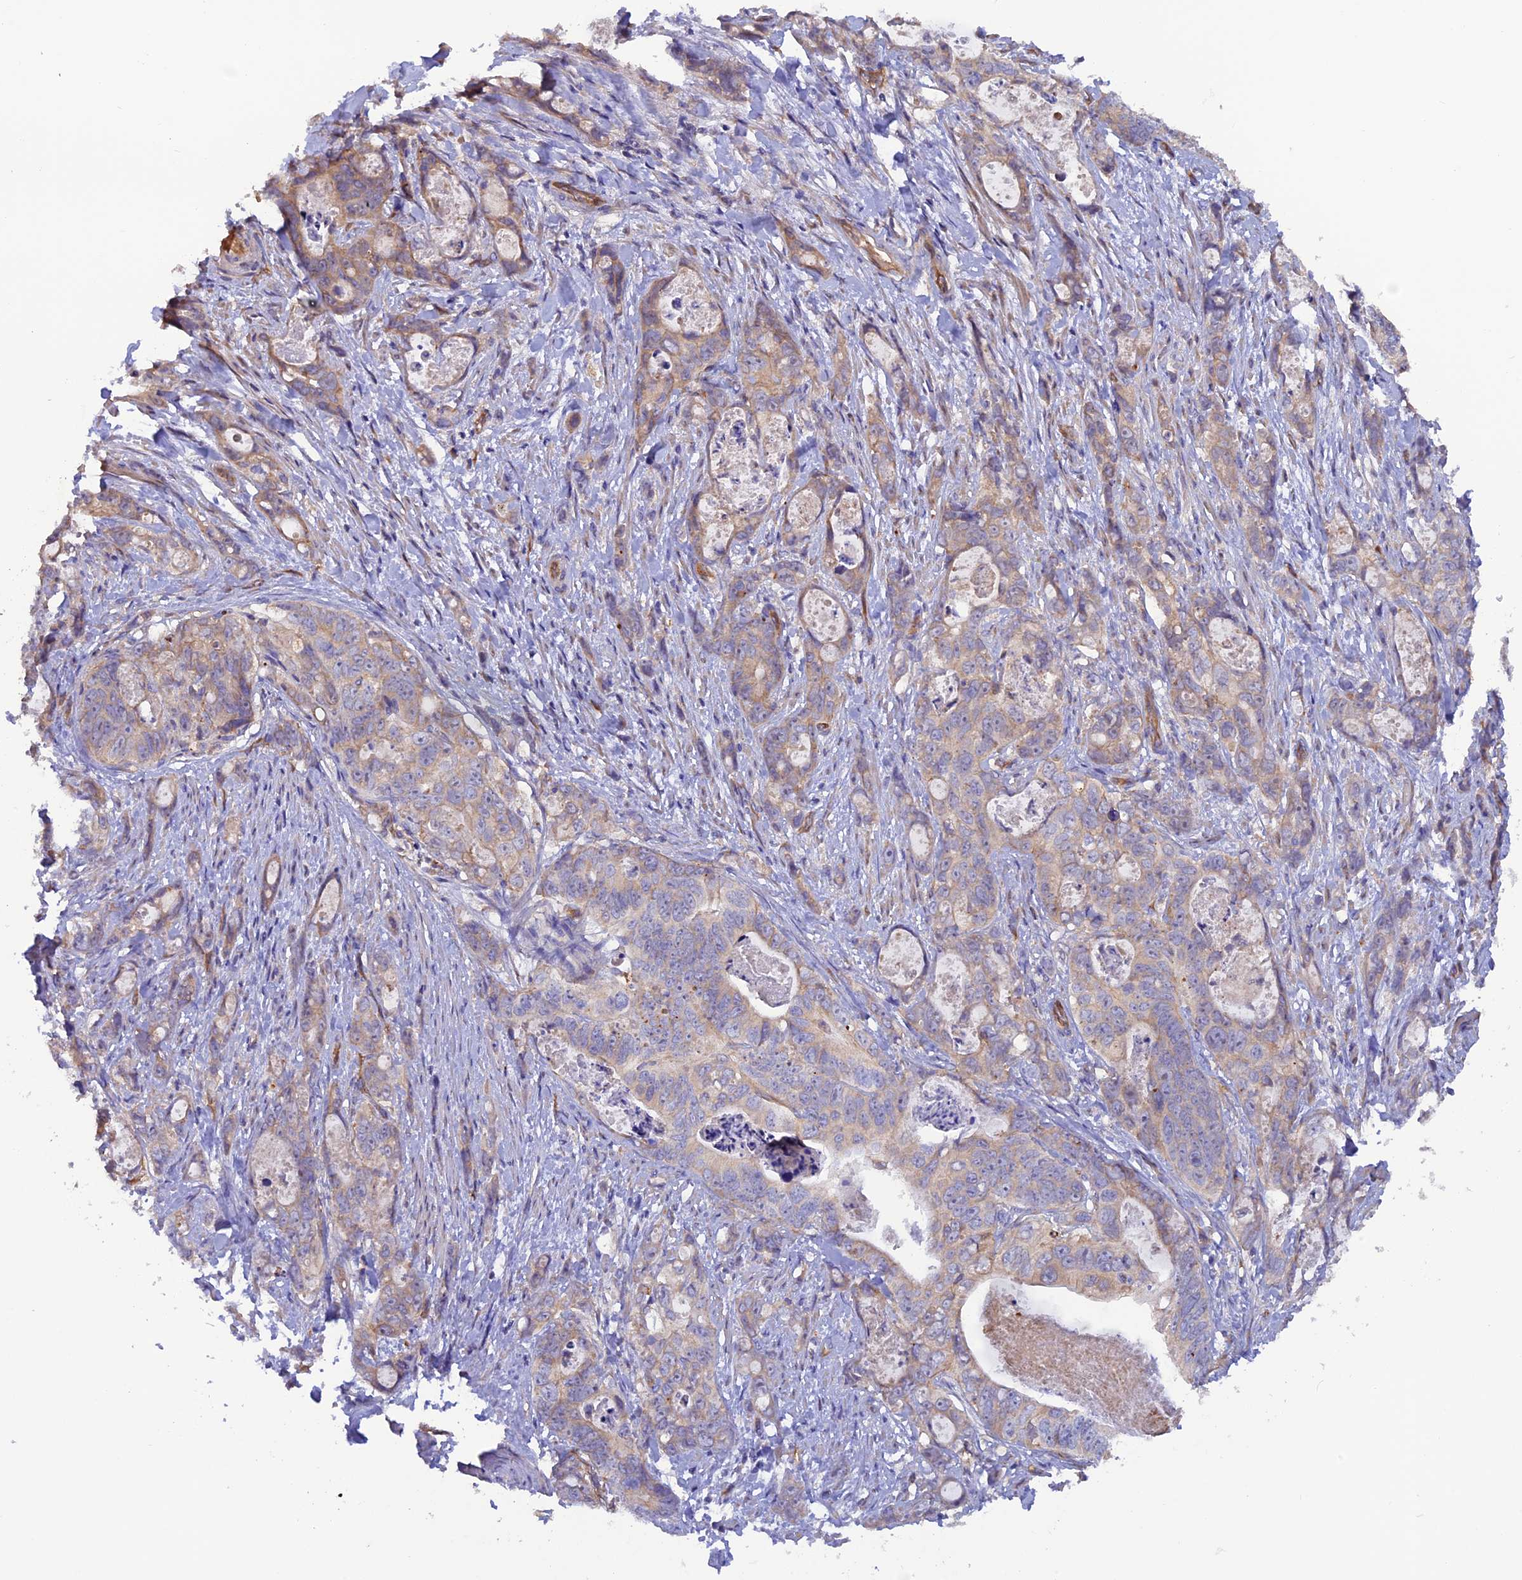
{"staining": {"intensity": "weak", "quantity": "25%-75%", "location": "cytoplasmic/membranous"}, "tissue": "stomach cancer", "cell_type": "Tumor cells", "image_type": "cancer", "snomed": [{"axis": "morphology", "description": "Normal tissue, NOS"}, {"axis": "morphology", "description": "Adenocarcinoma, NOS"}, {"axis": "topography", "description": "Stomach"}], "caption": "Stomach cancer tissue displays weak cytoplasmic/membranous positivity in approximately 25%-75% of tumor cells, visualized by immunohistochemistry.", "gene": "DUS3L", "patient": {"sex": "female", "age": 89}}